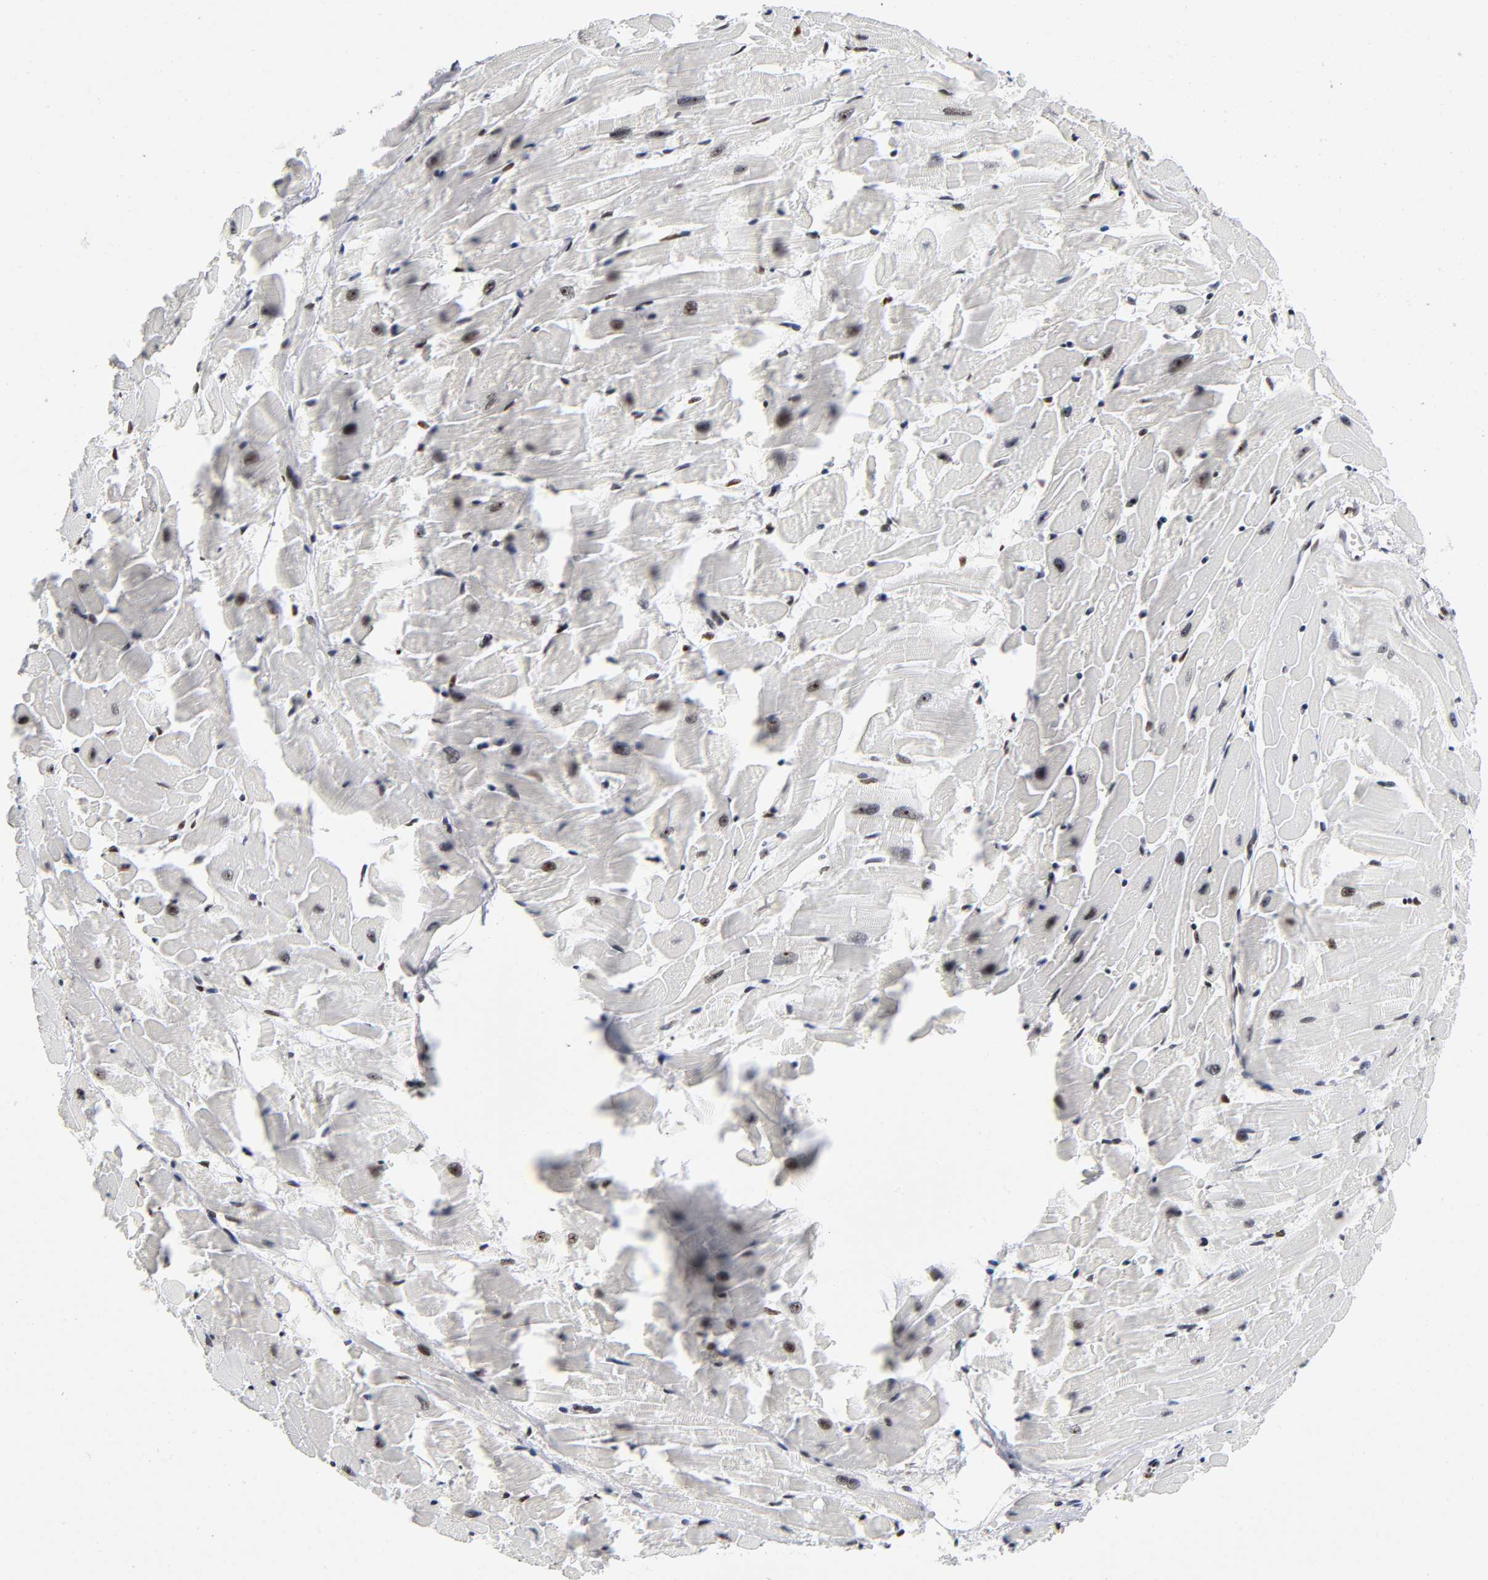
{"staining": {"intensity": "strong", "quantity": "25%-75%", "location": "nuclear"}, "tissue": "heart muscle", "cell_type": "Cardiomyocytes", "image_type": "normal", "snomed": [{"axis": "morphology", "description": "Normal tissue, NOS"}, {"axis": "topography", "description": "Heart"}], "caption": "DAB (3,3'-diaminobenzidine) immunohistochemical staining of normal human heart muscle displays strong nuclear protein staining in approximately 25%-75% of cardiomyocytes. The staining is performed using DAB brown chromogen to label protein expression. The nuclei are counter-stained blue using hematoxylin.", "gene": "UBTF", "patient": {"sex": "female", "age": 19}}